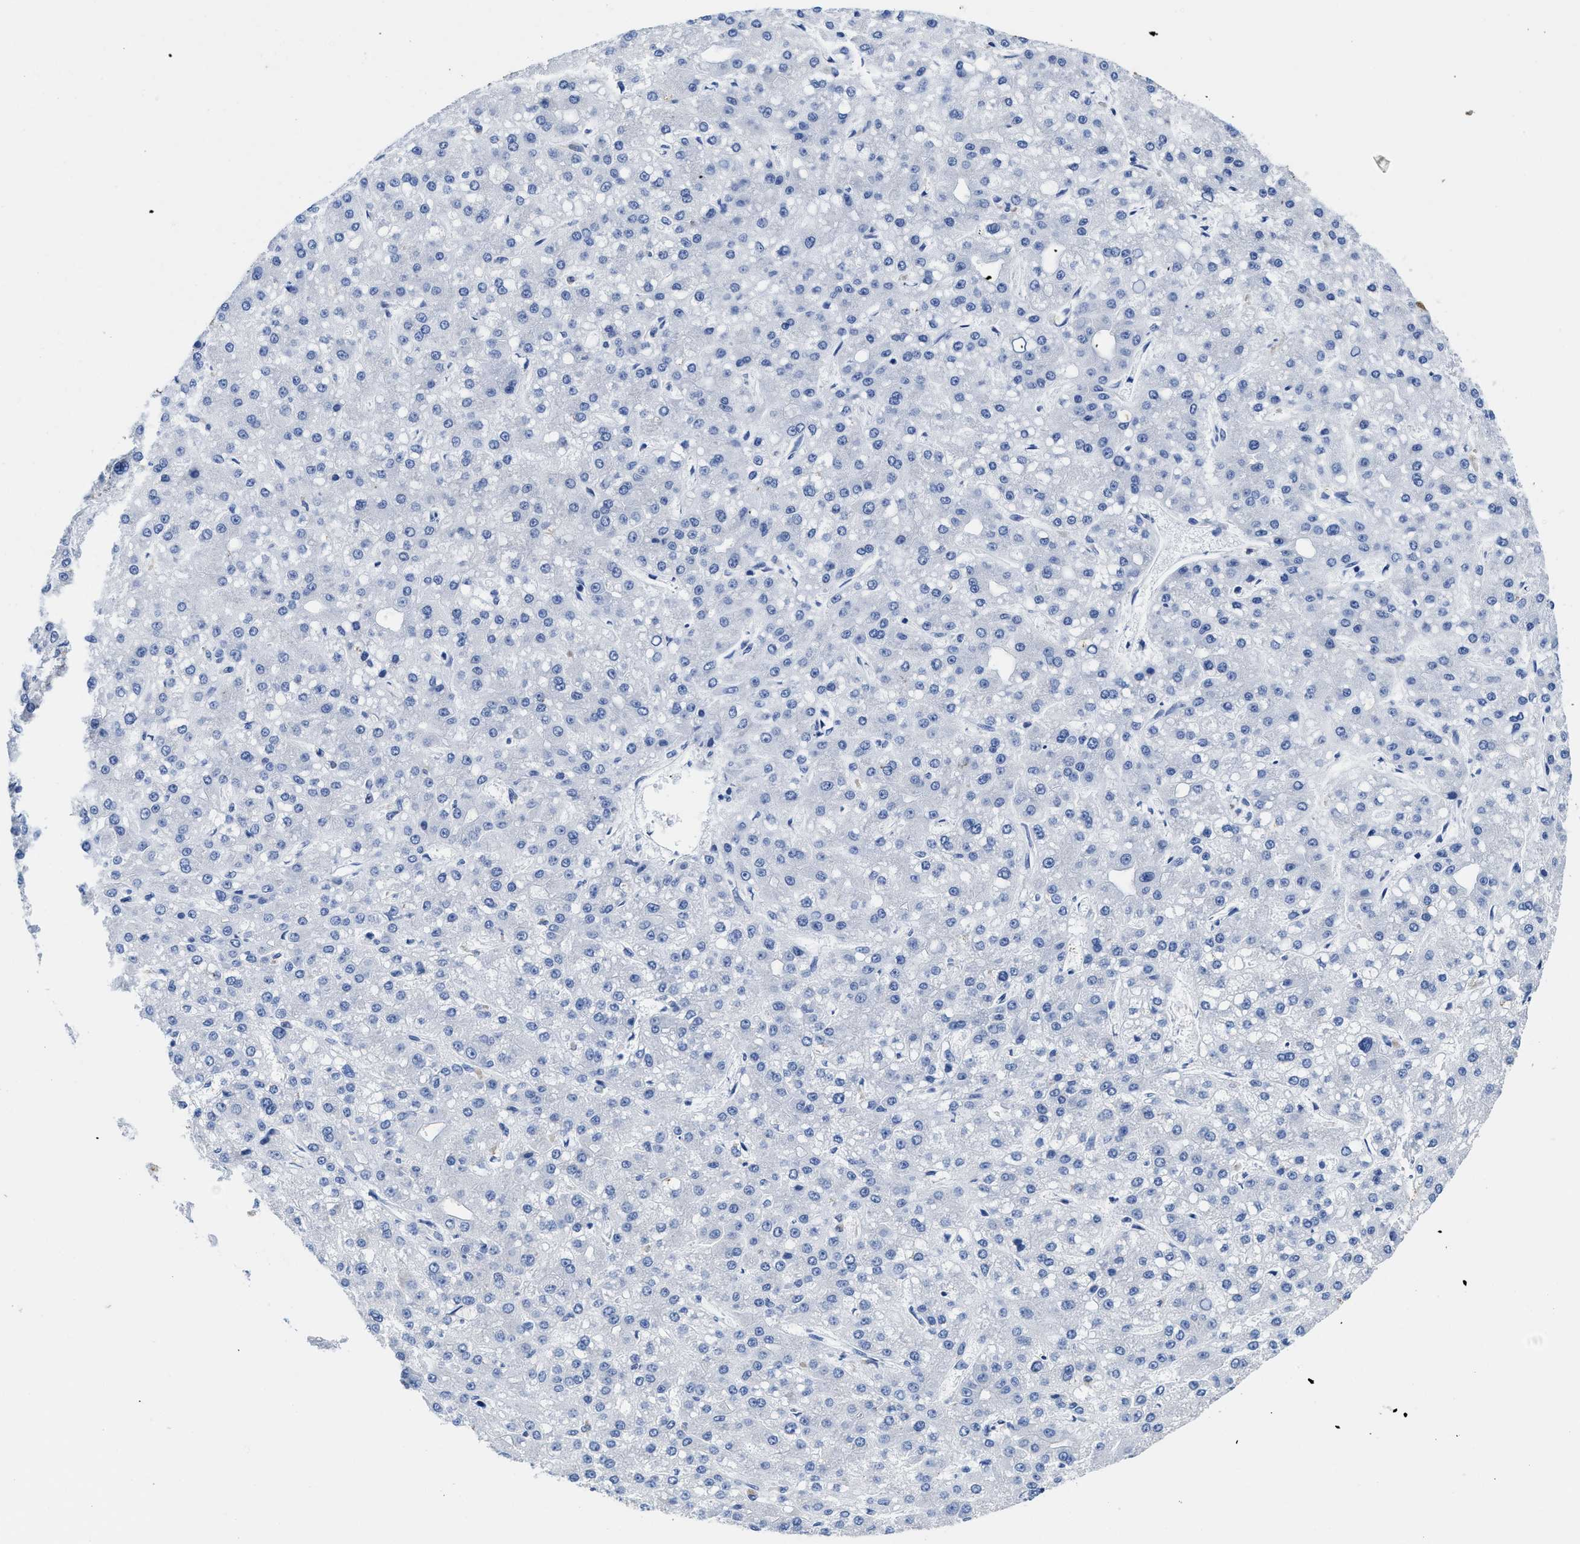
{"staining": {"intensity": "negative", "quantity": "none", "location": "none"}, "tissue": "liver cancer", "cell_type": "Tumor cells", "image_type": "cancer", "snomed": [{"axis": "morphology", "description": "Carcinoma, Hepatocellular, NOS"}, {"axis": "topography", "description": "Liver"}], "caption": "Histopathology image shows no significant protein expression in tumor cells of liver cancer (hepatocellular carcinoma).", "gene": "HOOK1", "patient": {"sex": "male", "age": 67}}